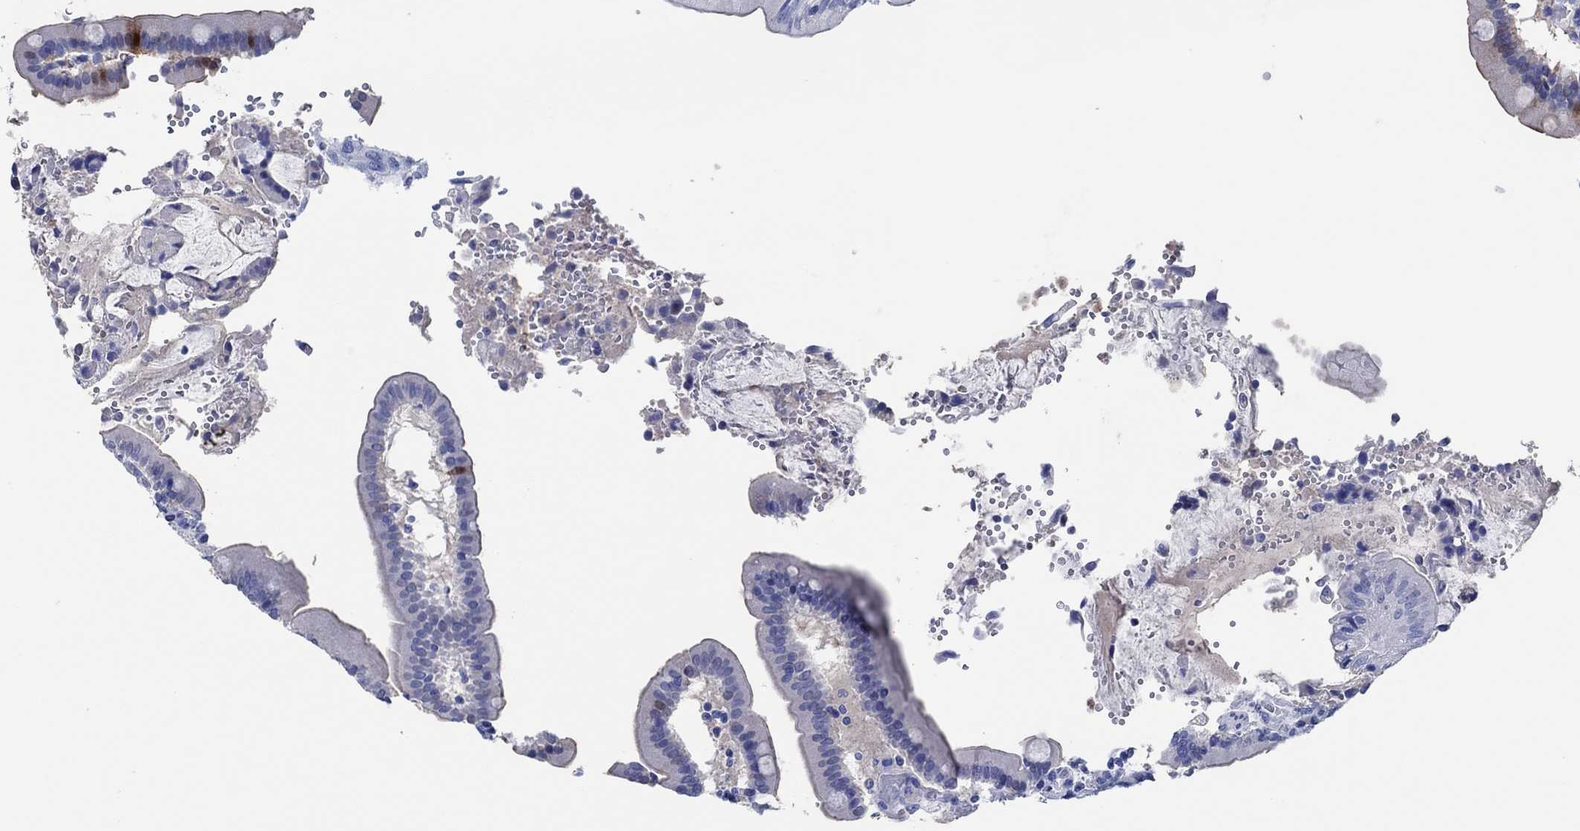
{"staining": {"intensity": "strong", "quantity": "<25%", "location": "cytoplasmic/membranous"}, "tissue": "duodenum", "cell_type": "Glandular cells", "image_type": "normal", "snomed": [{"axis": "morphology", "description": "Normal tissue, NOS"}, {"axis": "topography", "description": "Duodenum"}], "caption": "A brown stain shows strong cytoplasmic/membranous staining of a protein in glandular cells of unremarkable duodenum. (Stains: DAB (3,3'-diaminobenzidine) in brown, nuclei in blue, Microscopy: brightfield microscopy at high magnification).", "gene": "CPNE6", "patient": {"sex": "female", "age": 62}}